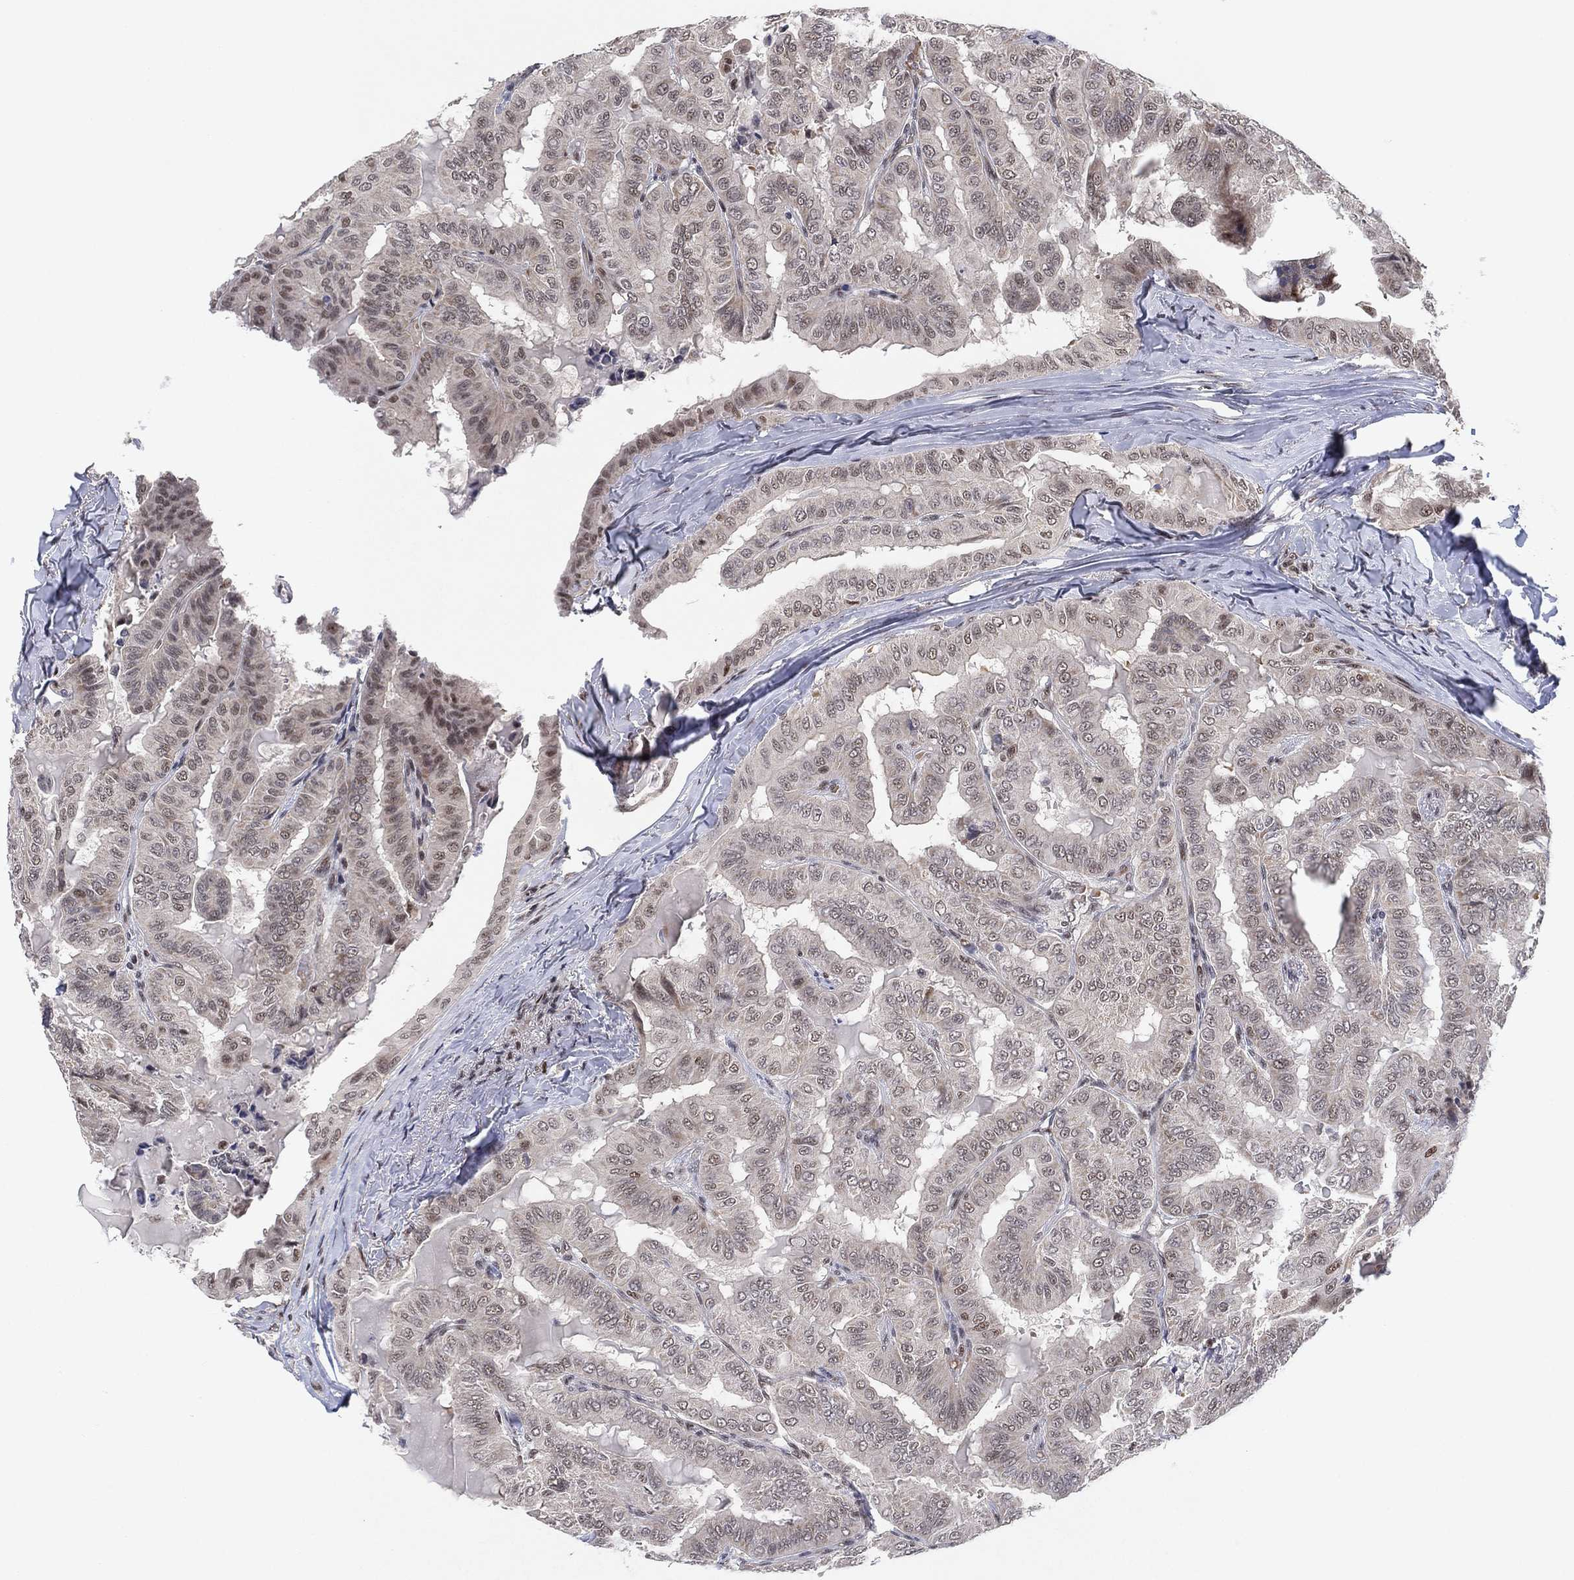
{"staining": {"intensity": "weak", "quantity": "<25%", "location": "cytoplasmic/membranous"}, "tissue": "thyroid cancer", "cell_type": "Tumor cells", "image_type": "cancer", "snomed": [{"axis": "morphology", "description": "Papillary adenocarcinoma, NOS"}, {"axis": "topography", "description": "Thyroid gland"}], "caption": "The immunohistochemistry (IHC) photomicrograph has no significant positivity in tumor cells of thyroid cancer tissue. (Brightfield microscopy of DAB (3,3'-diaminobenzidine) immunohistochemistry (IHC) at high magnification).", "gene": "DGCR8", "patient": {"sex": "female", "age": 68}}